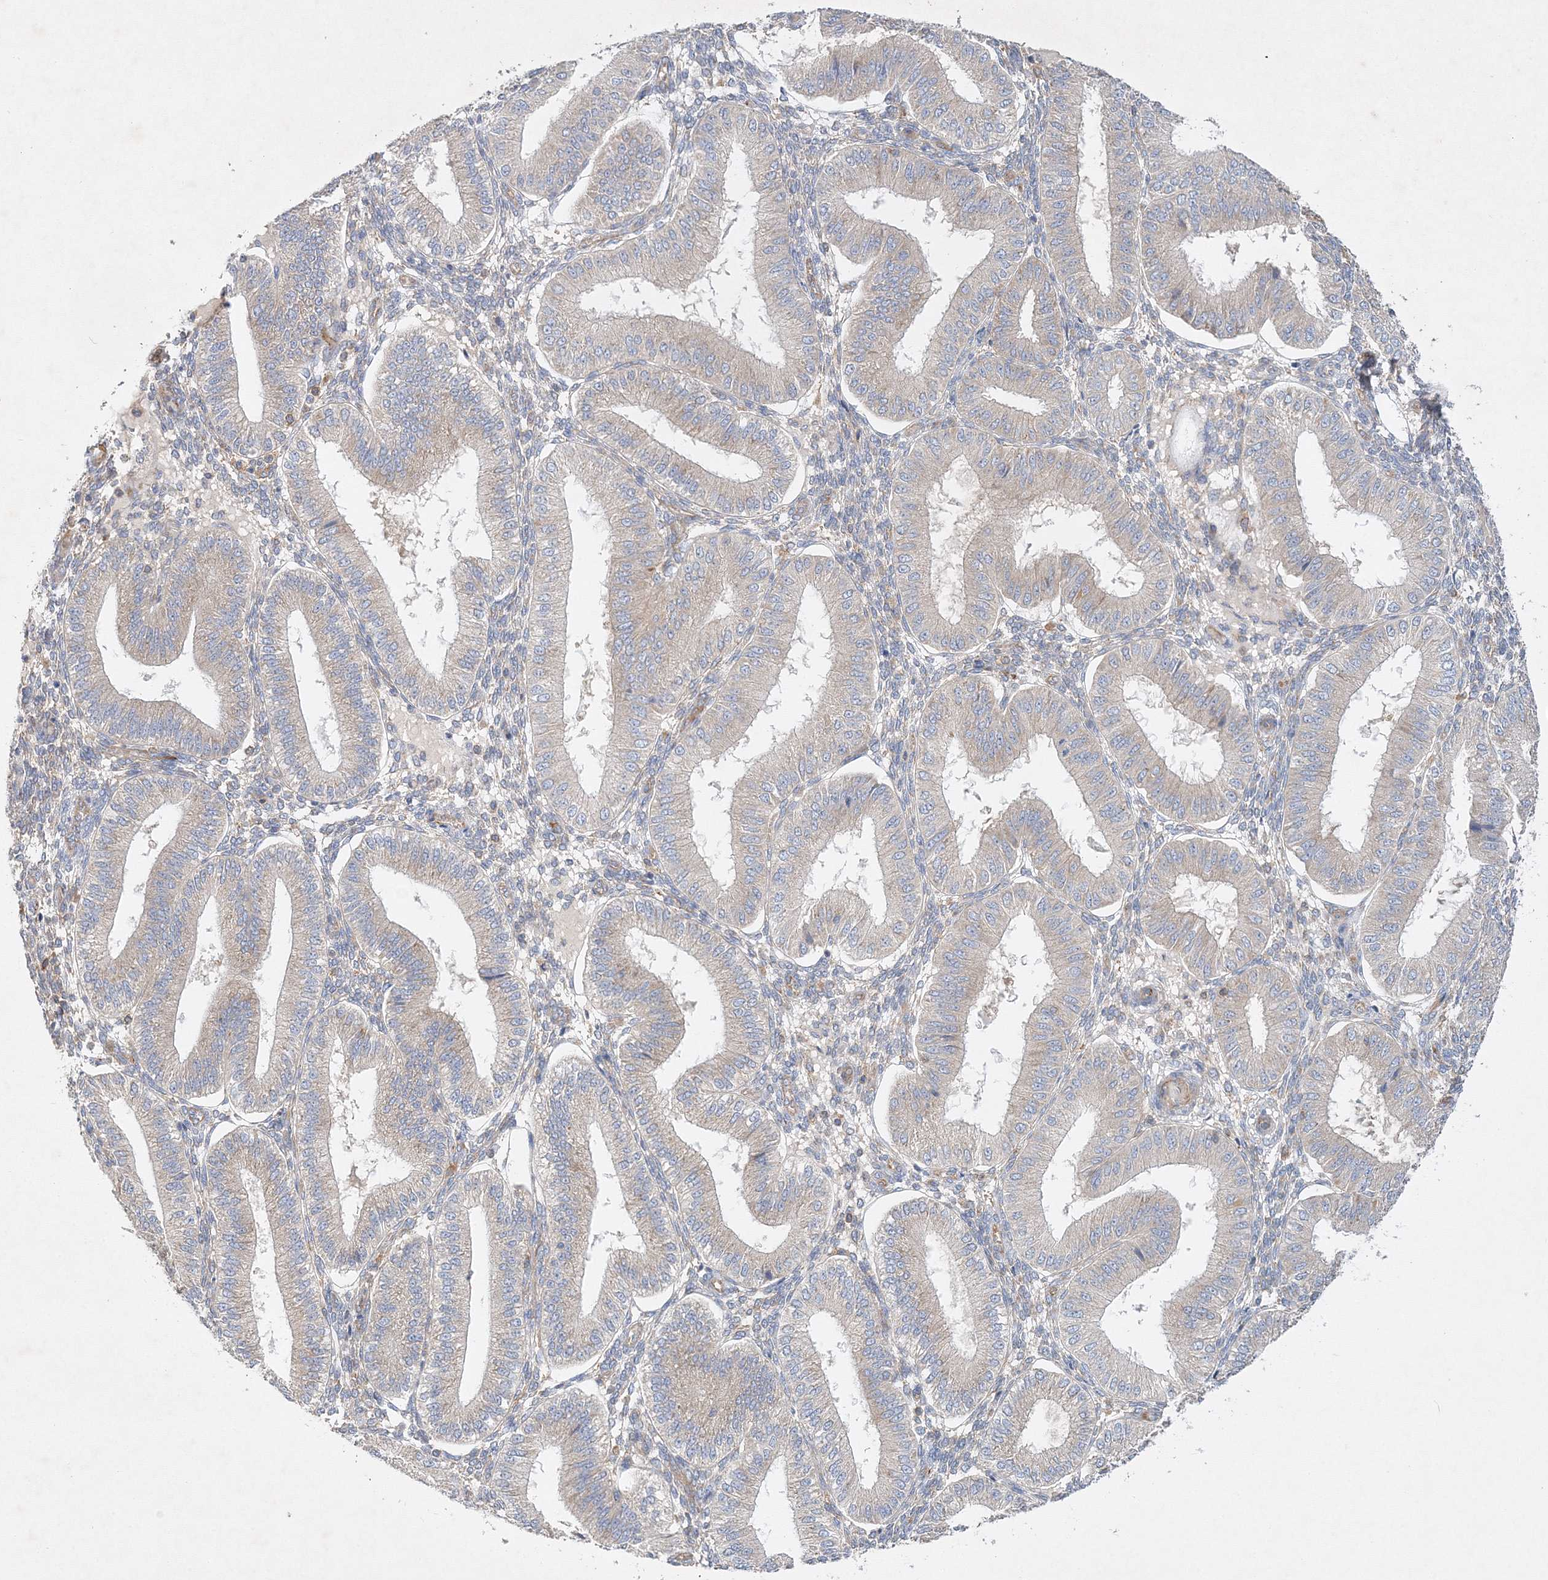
{"staining": {"intensity": "moderate", "quantity": "<25%", "location": "cytoplasmic/membranous"}, "tissue": "endometrium", "cell_type": "Cells in endometrial stroma", "image_type": "normal", "snomed": [{"axis": "morphology", "description": "Normal tissue, NOS"}, {"axis": "topography", "description": "Endometrium"}], "caption": "This image shows normal endometrium stained with immunohistochemistry to label a protein in brown. The cytoplasmic/membranous of cells in endometrial stroma show moderate positivity for the protein. Nuclei are counter-stained blue.", "gene": "WDR37", "patient": {"sex": "female", "age": 39}}